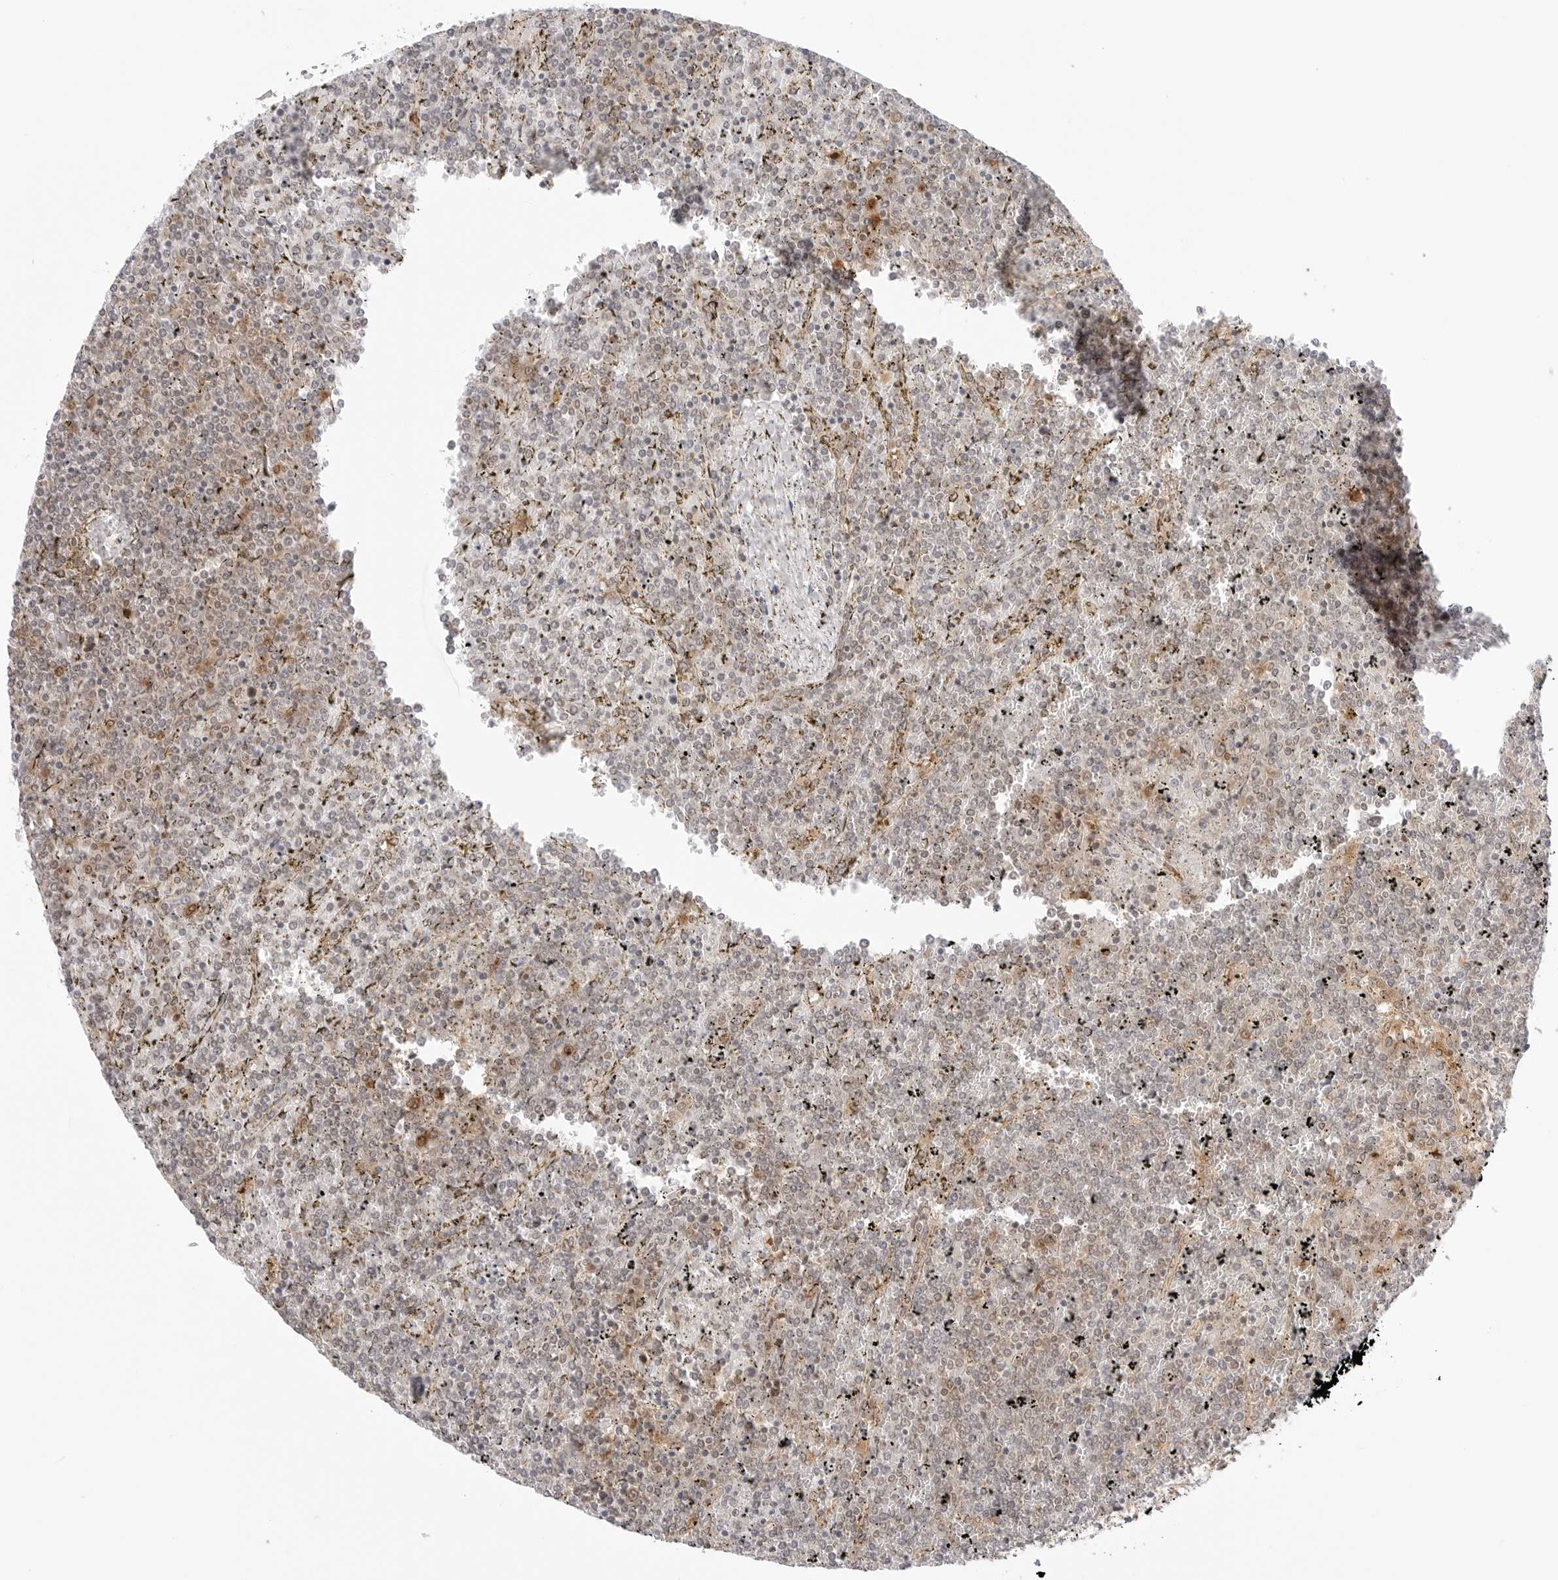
{"staining": {"intensity": "moderate", "quantity": "<25%", "location": "cytoplasmic/membranous"}, "tissue": "lymphoma", "cell_type": "Tumor cells", "image_type": "cancer", "snomed": [{"axis": "morphology", "description": "Malignant lymphoma, non-Hodgkin's type, Low grade"}, {"axis": "topography", "description": "Spleen"}], "caption": "Immunohistochemical staining of low-grade malignant lymphoma, non-Hodgkin's type shows low levels of moderate cytoplasmic/membranous staining in about <25% of tumor cells. (Stains: DAB in brown, nuclei in blue, Microscopy: brightfield microscopy at high magnification).", "gene": "NUDC", "patient": {"sex": "female", "age": 19}}